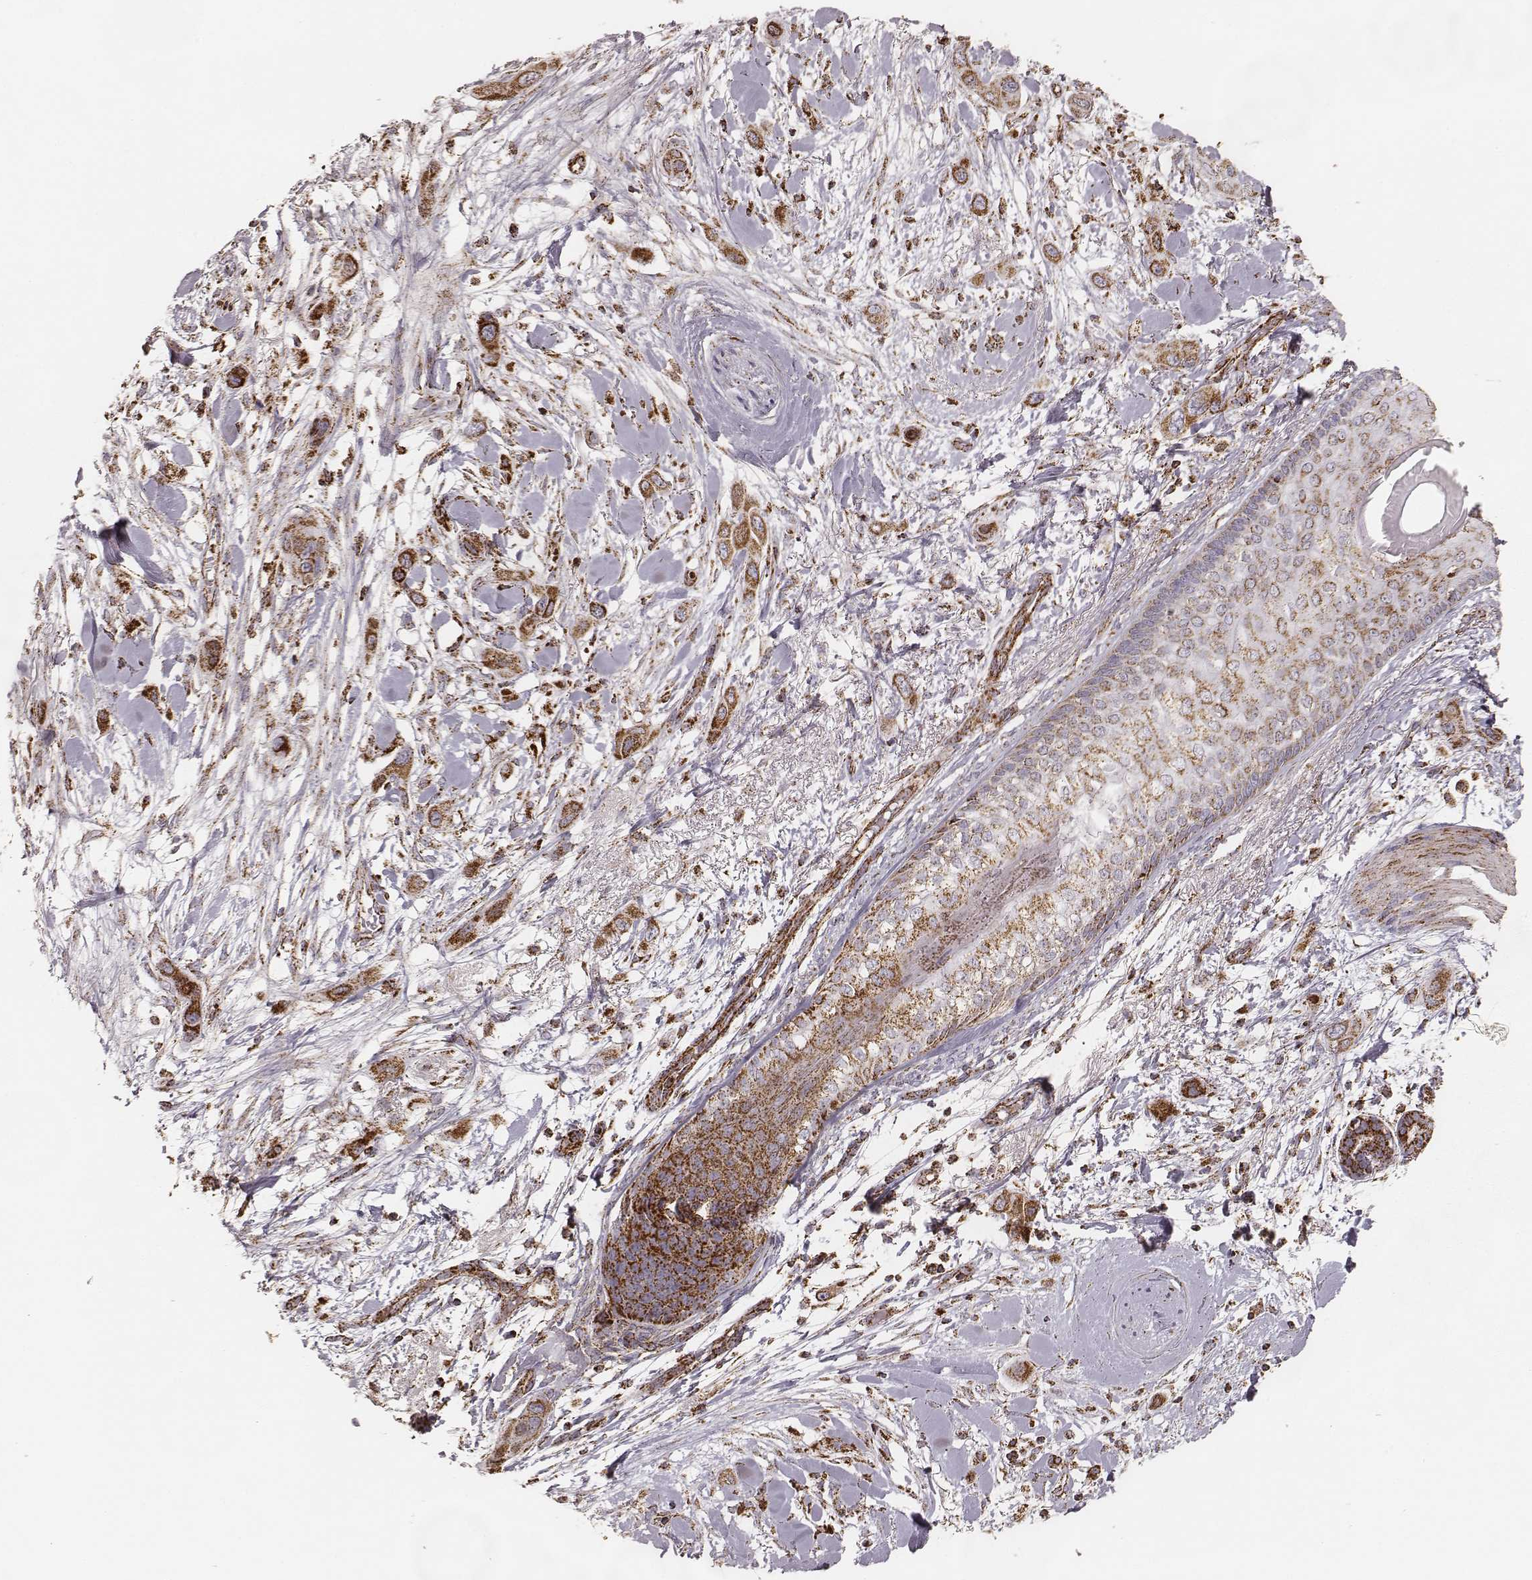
{"staining": {"intensity": "strong", "quantity": ">75%", "location": "cytoplasmic/membranous"}, "tissue": "skin cancer", "cell_type": "Tumor cells", "image_type": "cancer", "snomed": [{"axis": "morphology", "description": "Squamous cell carcinoma, NOS"}, {"axis": "topography", "description": "Skin"}], "caption": "Strong cytoplasmic/membranous positivity for a protein is seen in approximately >75% of tumor cells of skin cancer using immunohistochemistry (IHC).", "gene": "CS", "patient": {"sex": "male", "age": 79}}